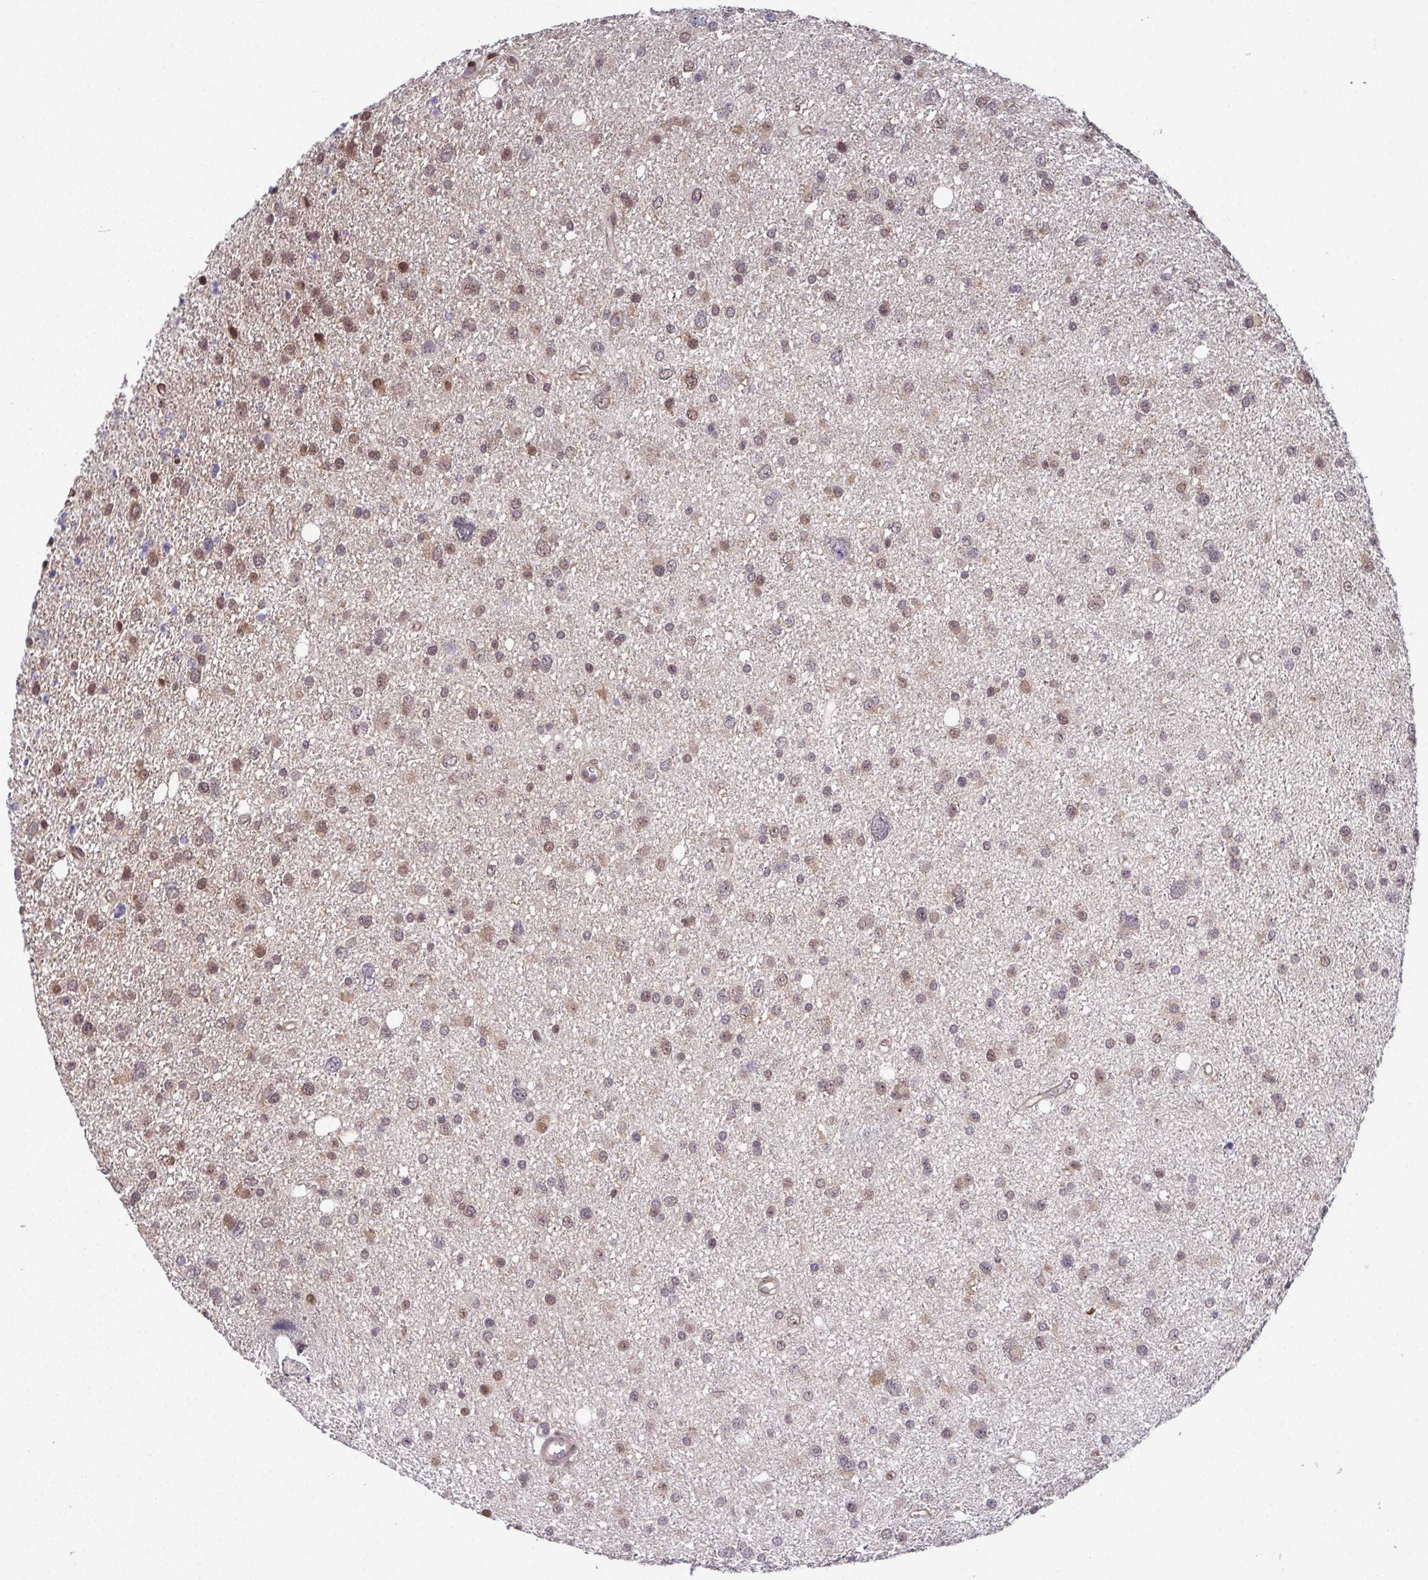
{"staining": {"intensity": "weak", "quantity": "25%-75%", "location": "nuclear"}, "tissue": "glioma", "cell_type": "Tumor cells", "image_type": "cancer", "snomed": [{"axis": "morphology", "description": "Glioma, malignant, Low grade"}, {"axis": "topography", "description": "Brain"}], "caption": "Protein expression by IHC shows weak nuclear staining in approximately 25%-75% of tumor cells in low-grade glioma (malignant).", "gene": "DNAJB1", "patient": {"sex": "female", "age": 55}}